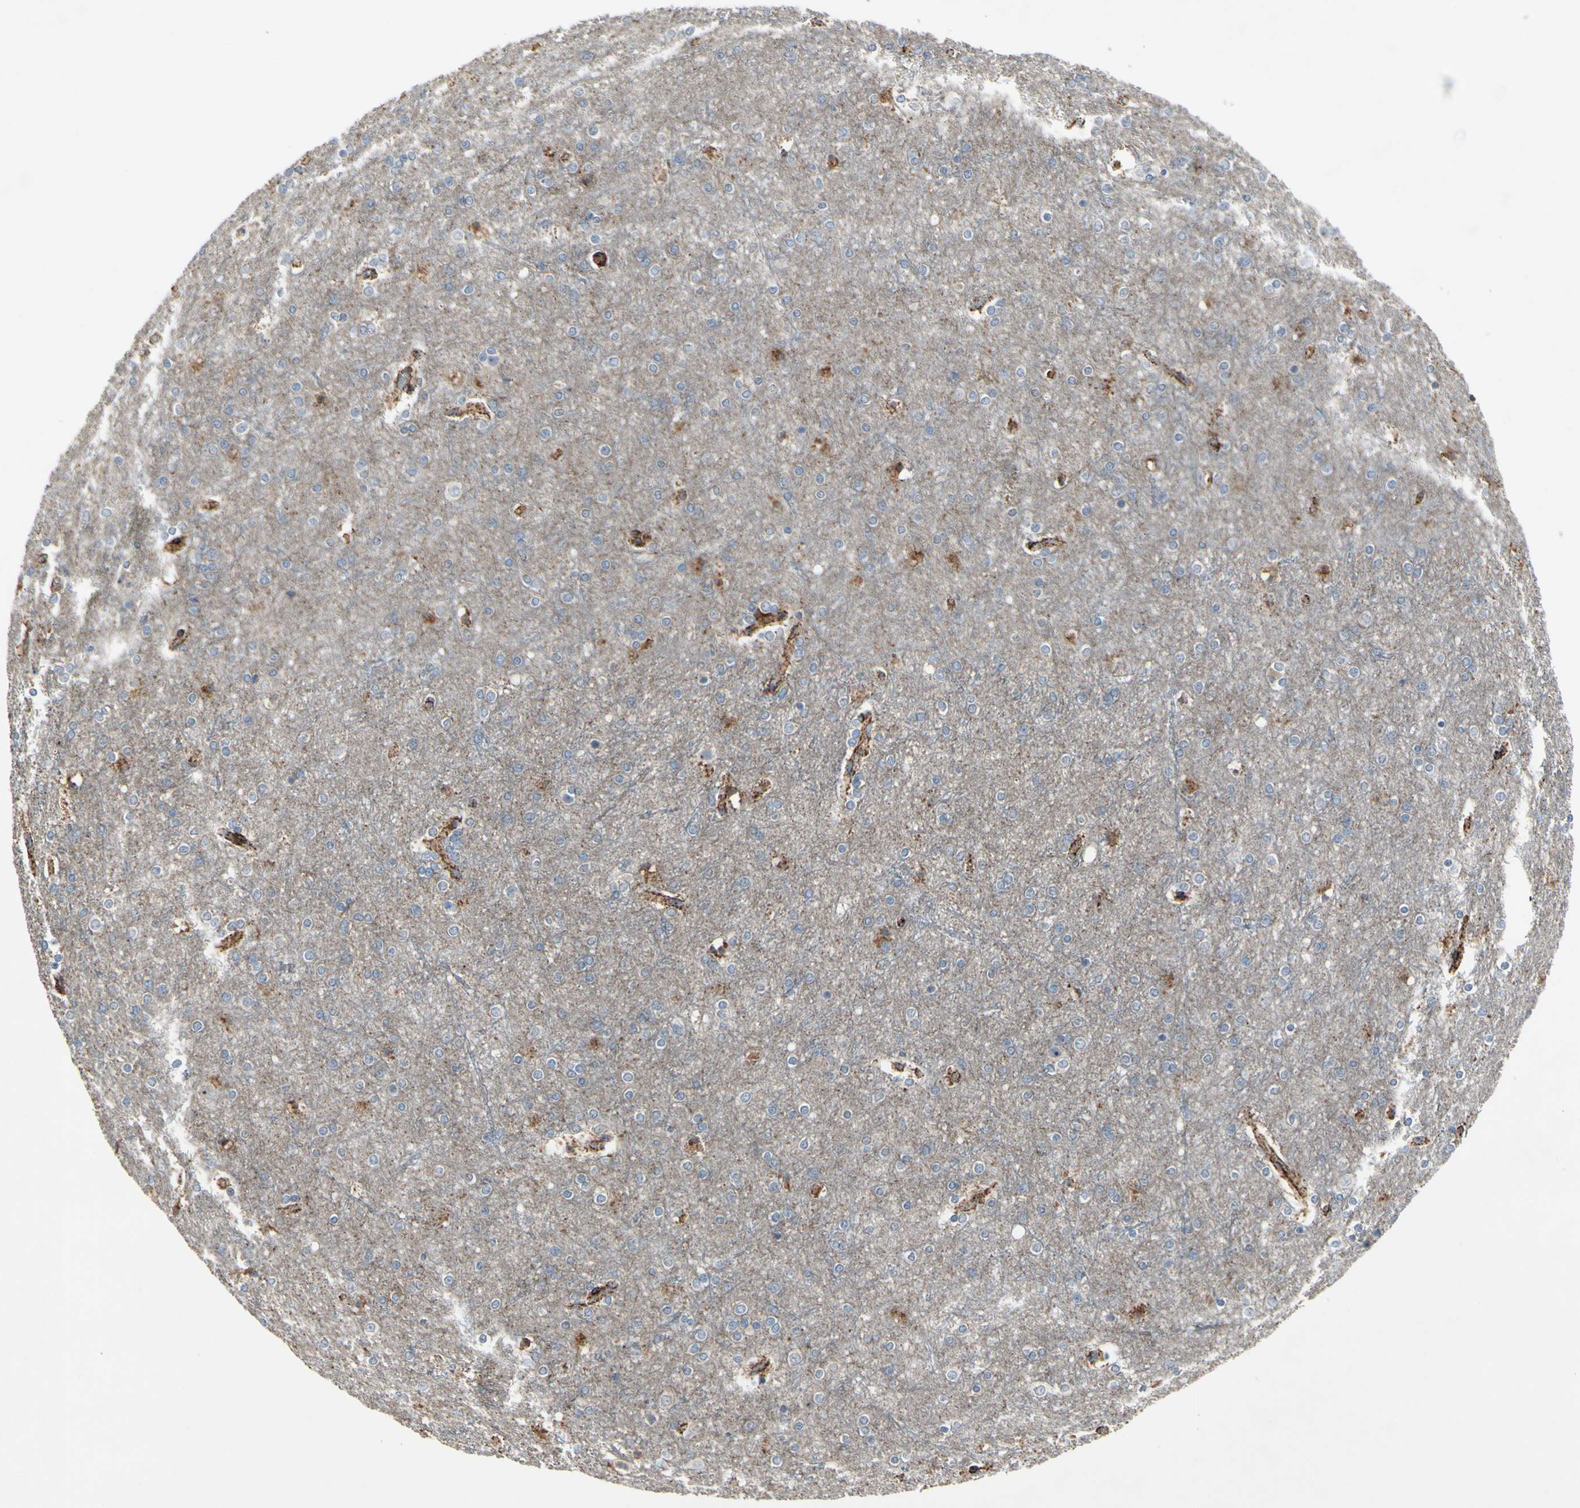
{"staining": {"intensity": "moderate", "quantity": "25%-75%", "location": "cytoplasmic/membranous"}, "tissue": "cerebral cortex", "cell_type": "Endothelial cells", "image_type": "normal", "snomed": [{"axis": "morphology", "description": "Normal tissue, NOS"}, {"axis": "topography", "description": "Cerebral cortex"}], "caption": "An image showing moderate cytoplasmic/membranous staining in about 25%-75% of endothelial cells in normal cerebral cortex, as visualized by brown immunohistochemical staining.", "gene": "CPT1A", "patient": {"sex": "female", "age": 54}}